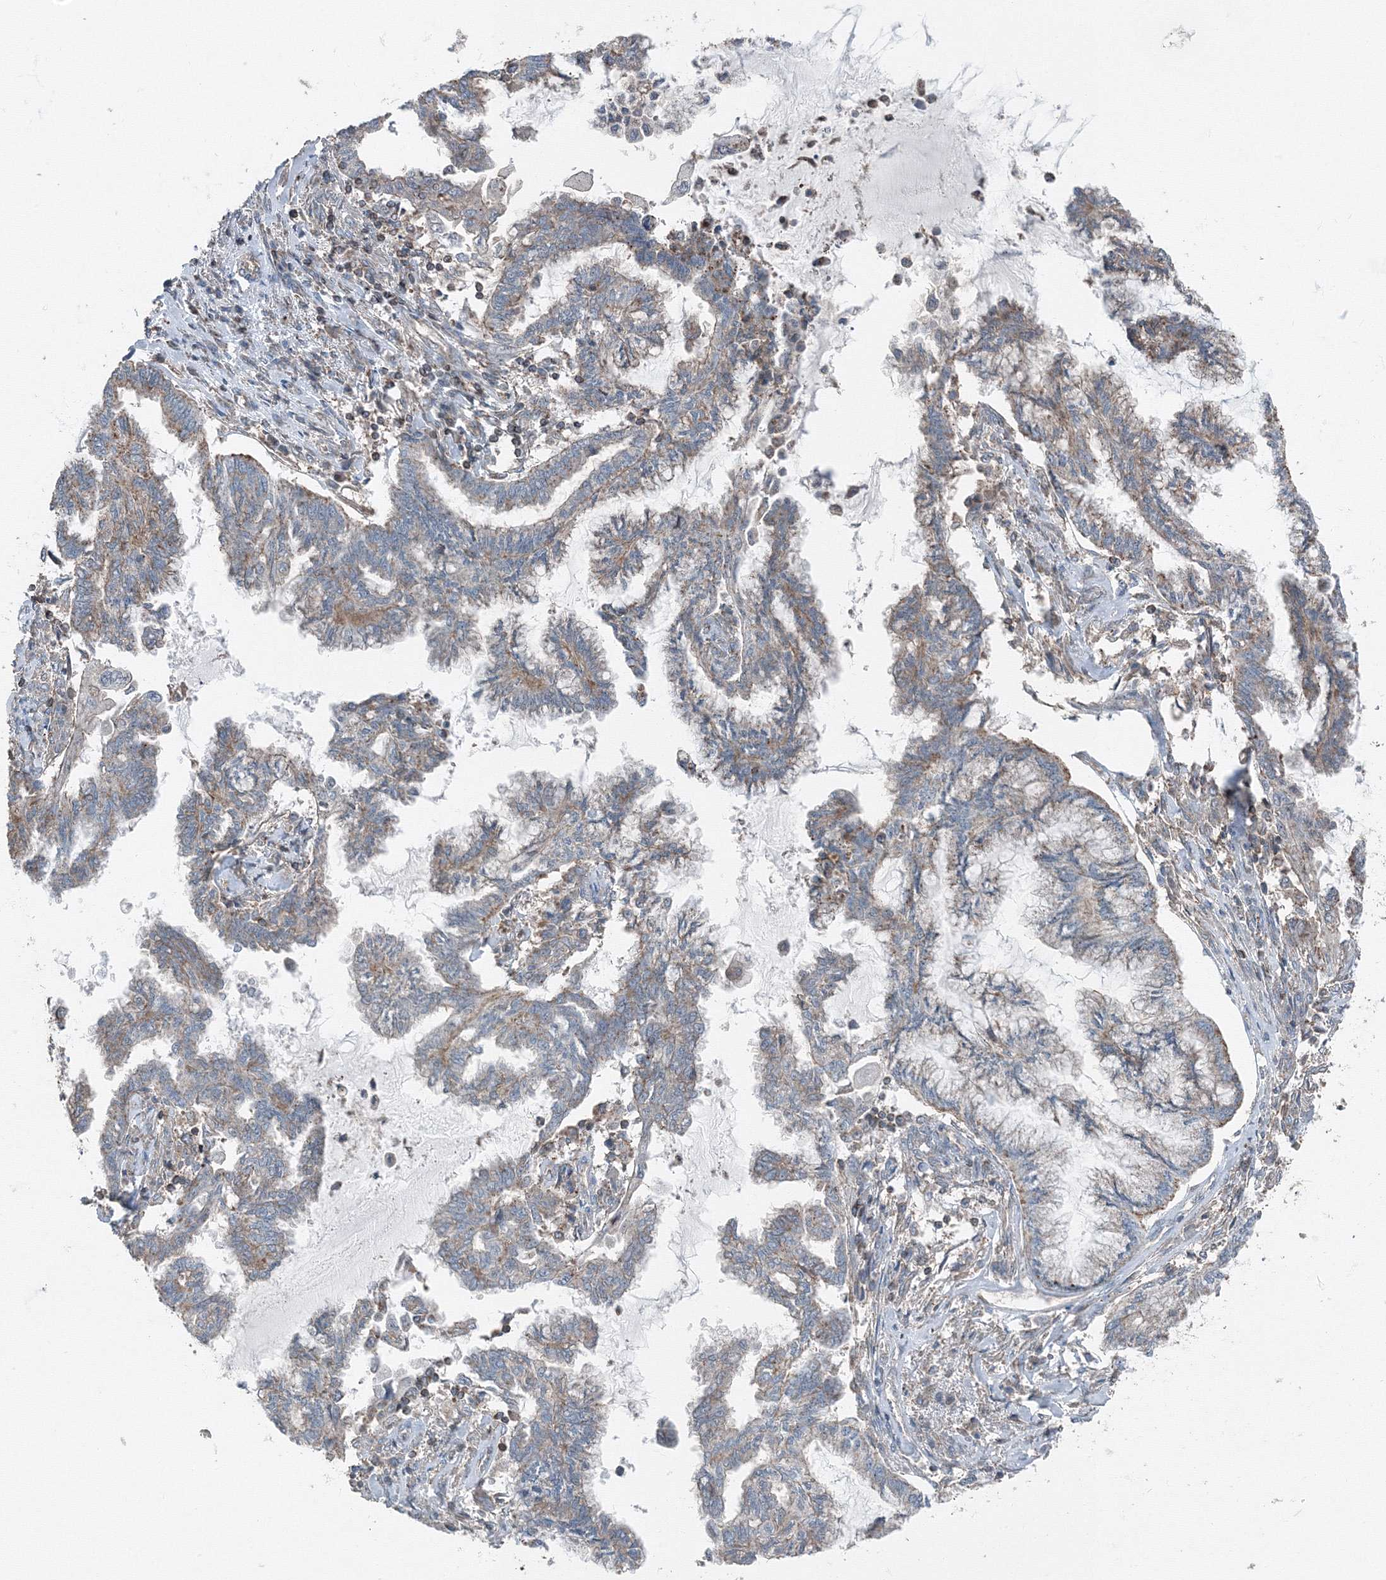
{"staining": {"intensity": "weak", "quantity": "<25%", "location": "cytoplasmic/membranous"}, "tissue": "endometrial cancer", "cell_type": "Tumor cells", "image_type": "cancer", "snomed": [{"axis": "morphology", "description": "Adenocarcinoma, NOS"}, {"axis": "topography", "description": "Endometrium"}], "caption": "Immunohistochemical staining of endometrial adenocarcinoma exhibits no significant expression in tumor cells.", "gene": "AASDH", "patient": {"sex": "female", "age": 86}}